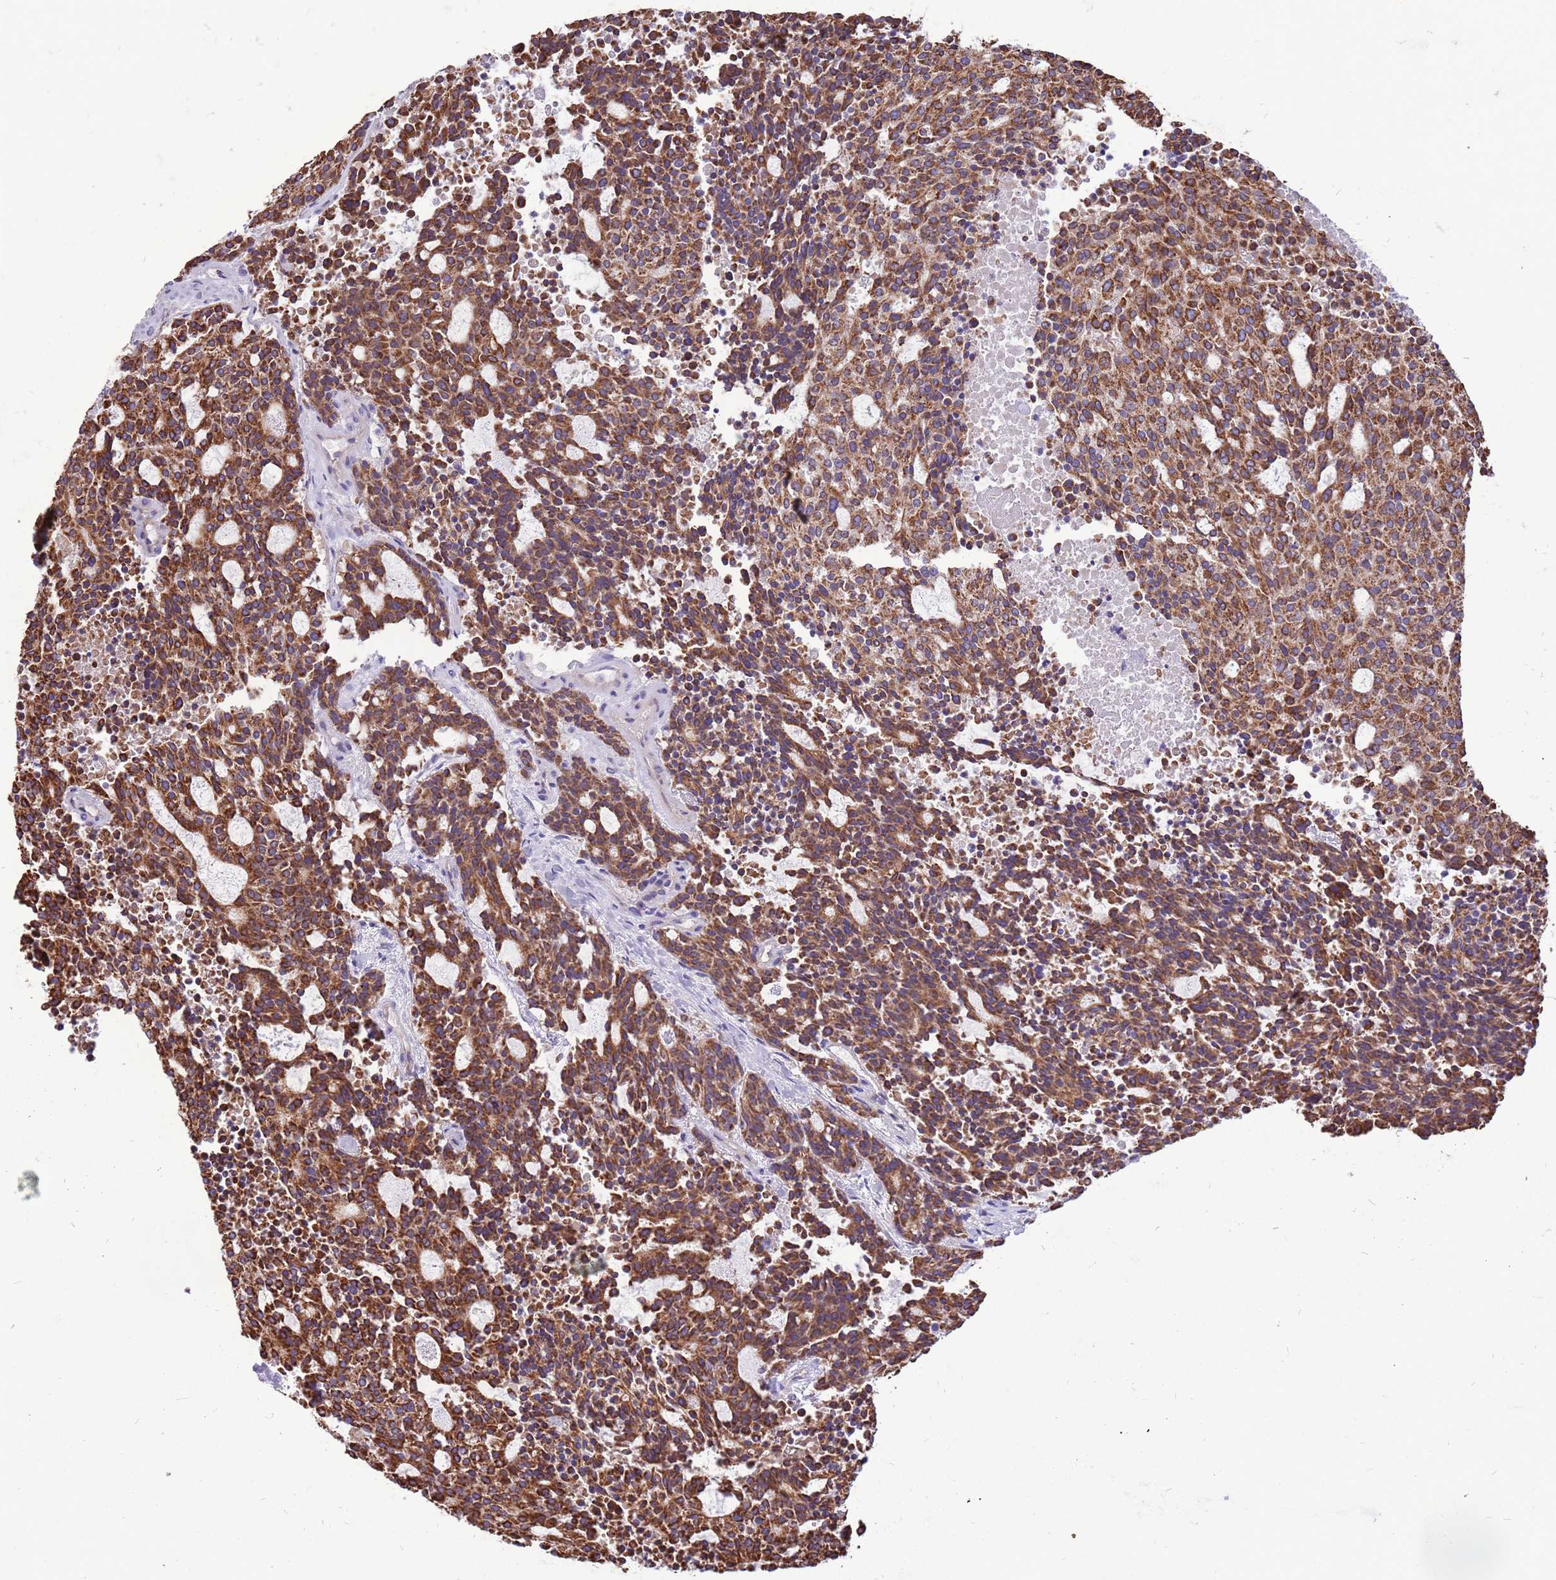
{"staining": {"intensity": "strong", "quantity": ">75%", "location": "cytoplasmic/membranous"}, "tissue": "carcinoid", "cell_type": "Tumor cells", "image_type": "cancer", "snomed": [{"axis": "morphology", "description": "Carcinoid, malignant, NOS"}, {"axis": "topography", "description": "Pancreas"}], "caption": "A micrograph showing strong cytoplasmic/membranous staining in approximately >75% of tumor cells in malignant carcinoid, as visualized by brown immunohistochemical staining.", "gene": "WASHC4", "patient": {"sex": "female", "age": 54}}